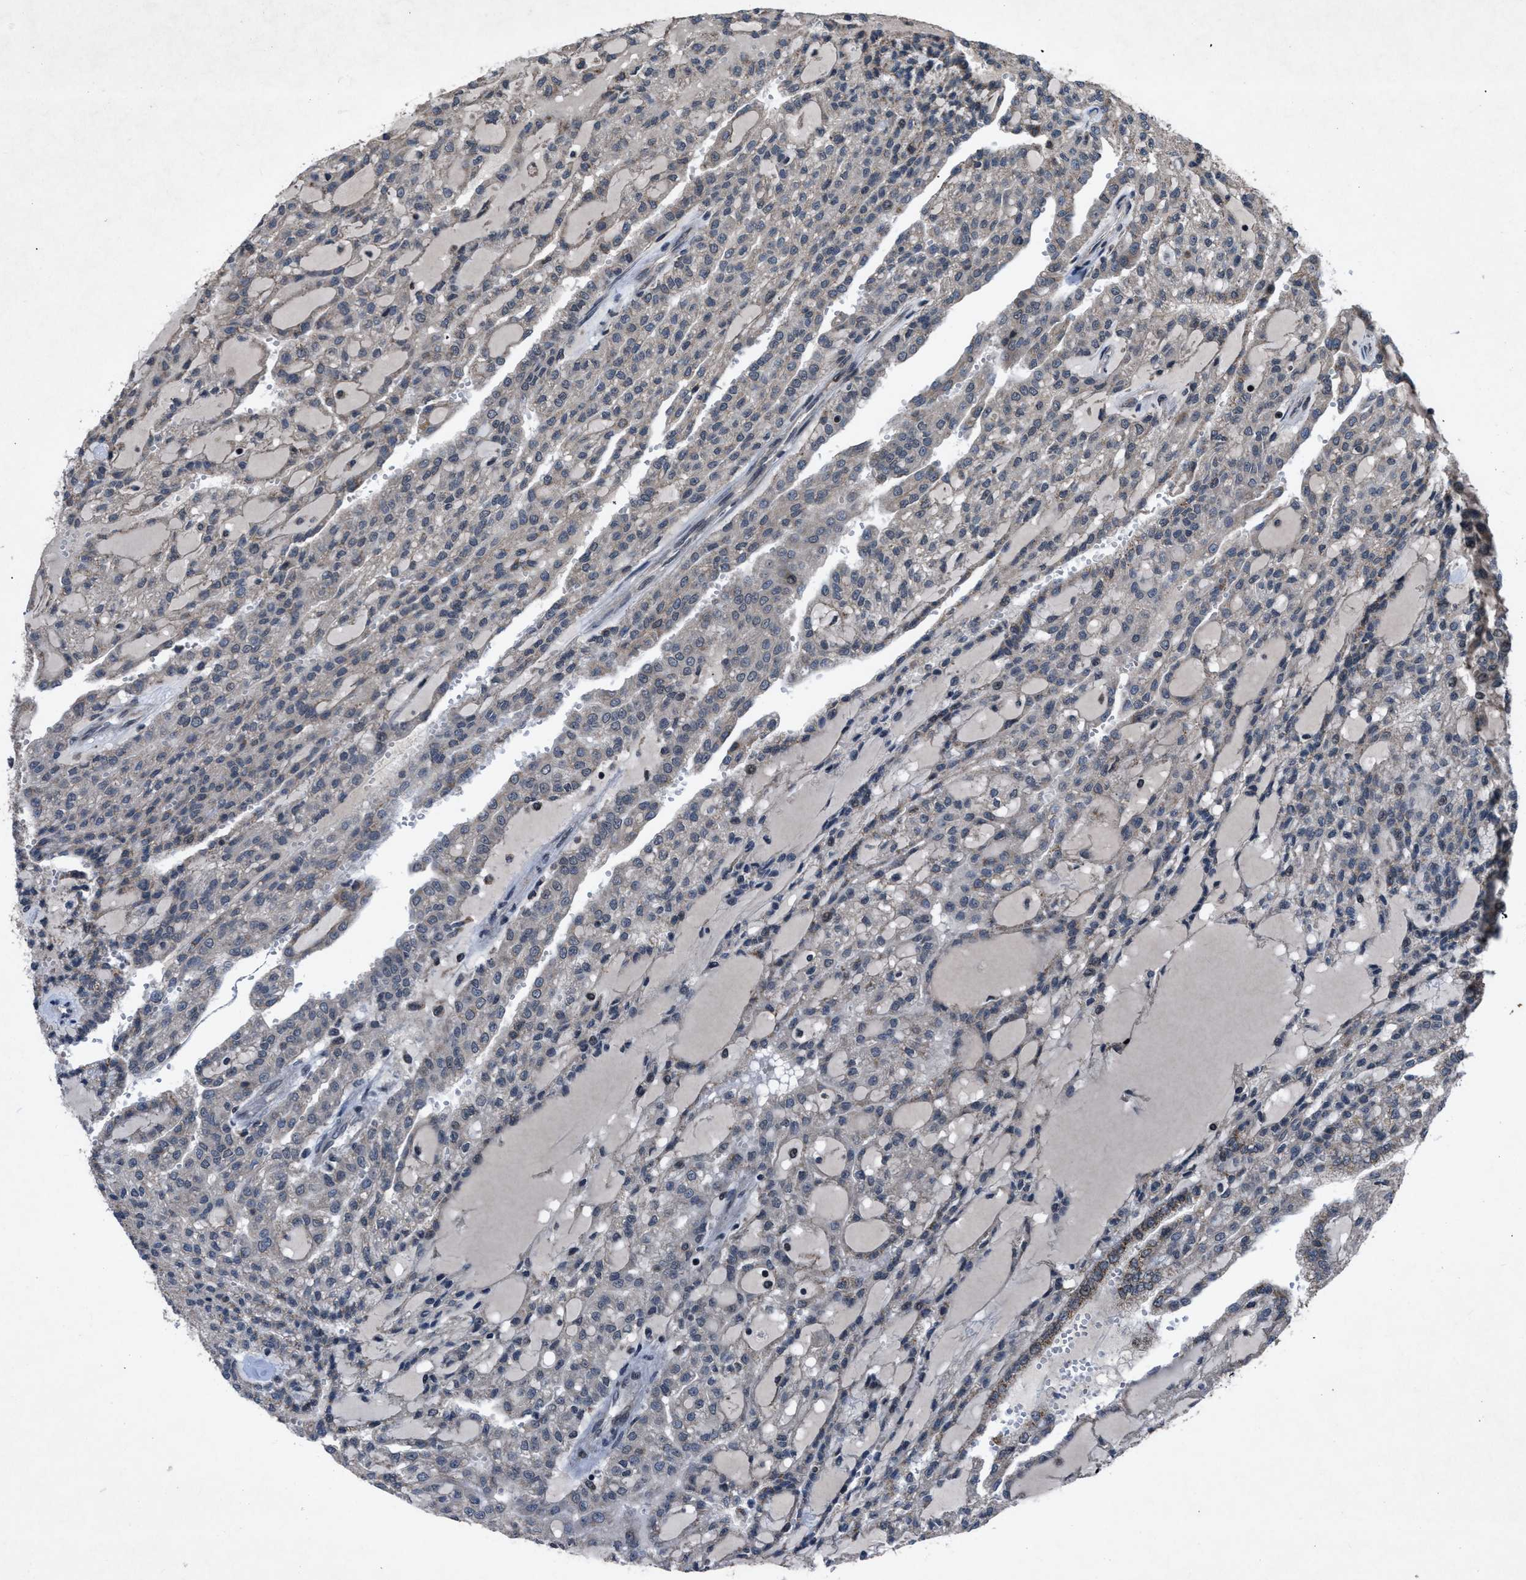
{"staining": {"intensity": "negative", "quantity": "none", "location": "none"}, "tissue": "renal cancer", "cell_type": "Tumor cells", "image_type": "cancer", "snomed": [{"axis": "morphology", "description": "Adenocarcinoma, NOS"}, {"axis": "topography", "description": "Kidney"}], "caption": "This is a image of IHC staining of adenocarcinoma (renal), which shows no positivity in tumor cells. Brightfield microscopy of immunohistochemistry (IHC) stained with DAB (3,3'-diaminobenzidine) (brown) and hematoxylin (blue), captured at high magnification.", "gene": "ZNHIT1", "patient": {"sex": "male", "age": 63}}